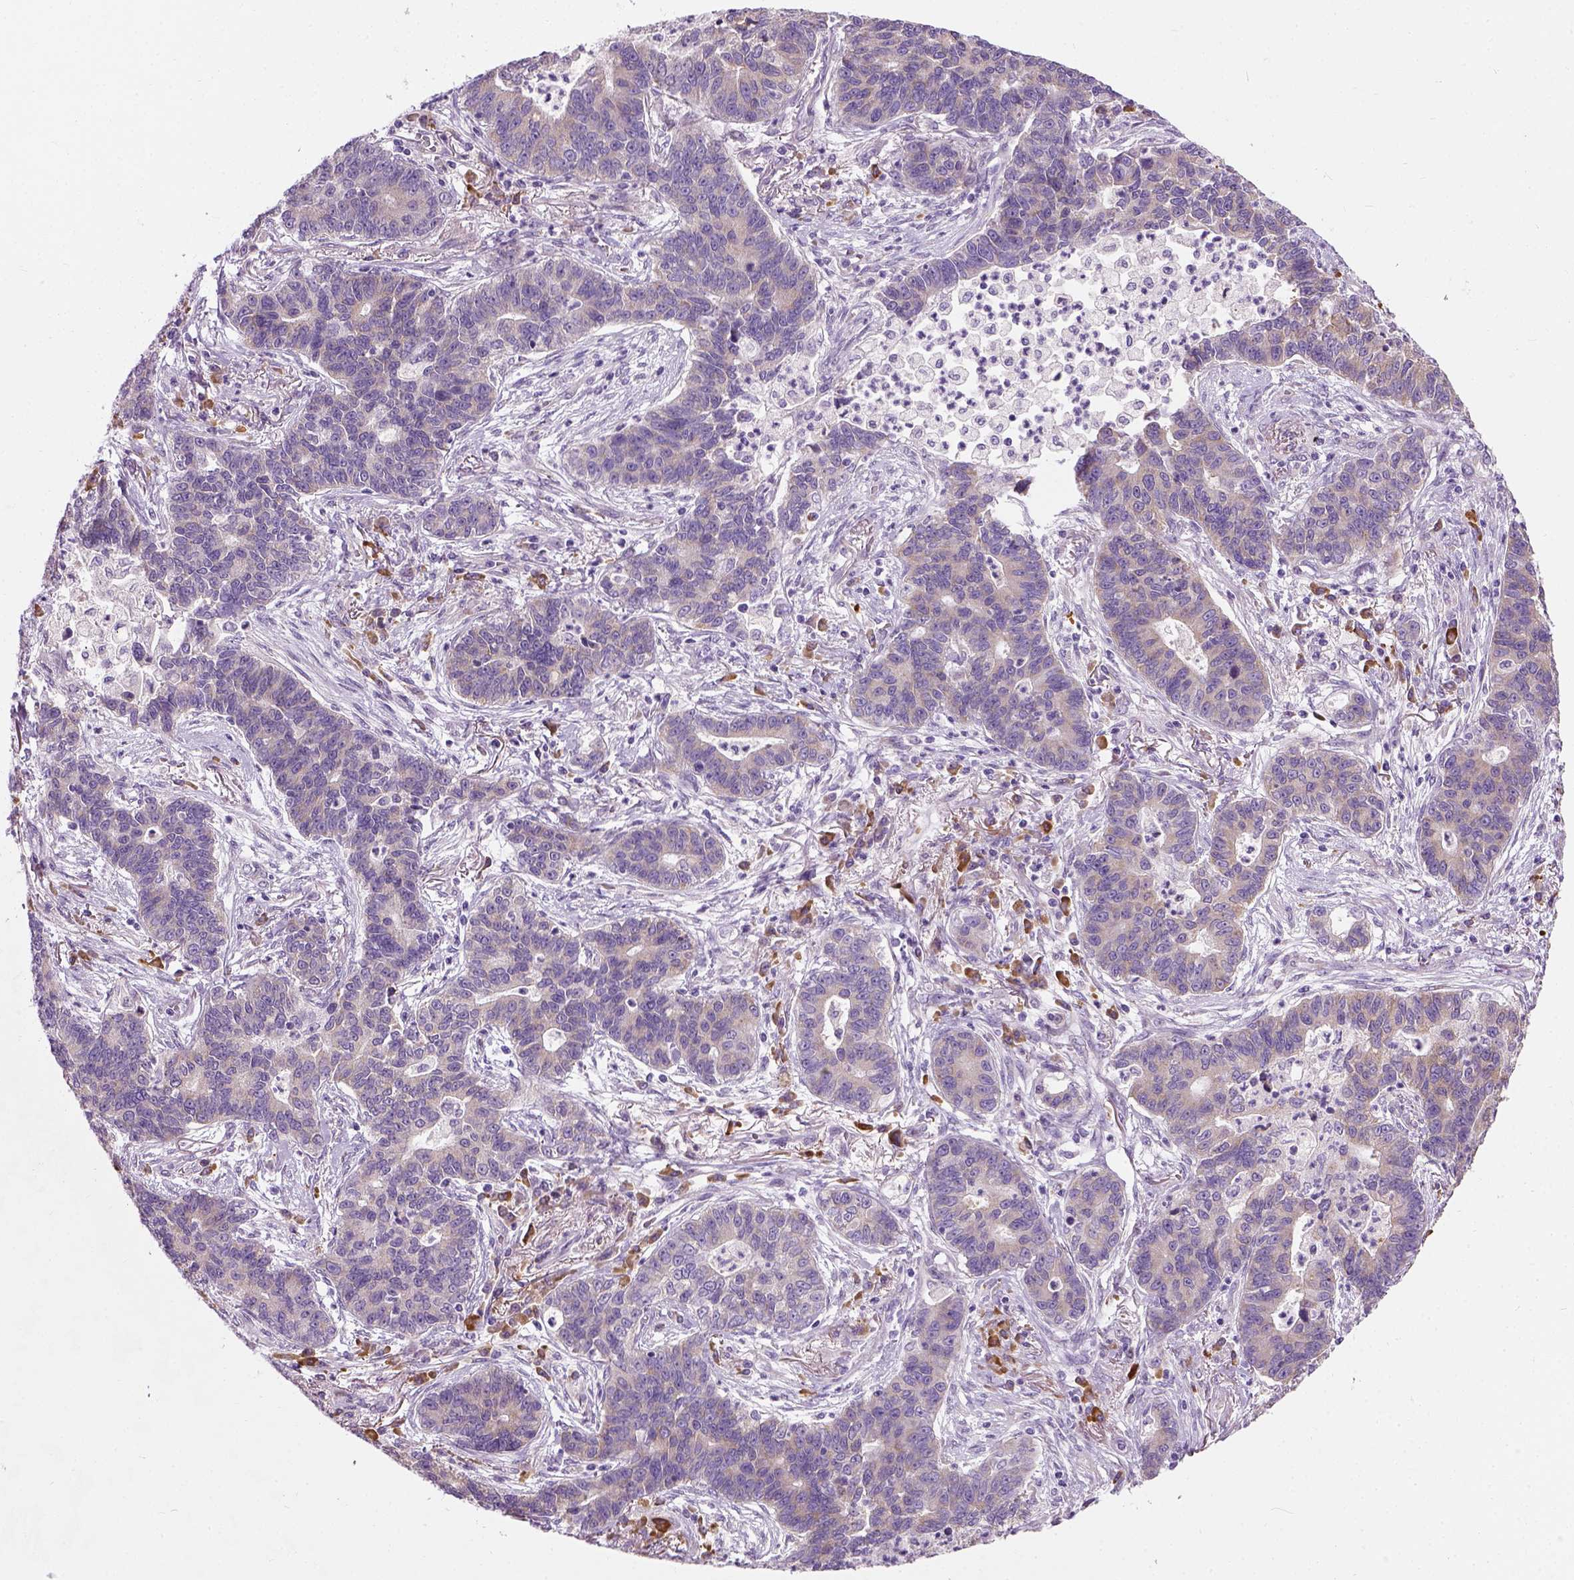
{"staining": {"intensity": "negative", "quantity": "none", "location": "none"}, "tissue": "lung cancer", "cell_type": "Tumor cells", "image_type": "cancer", "snomed": [{"axis": "morphology", "description": "Adenocarcinoma, NOS"}, {"axis": "topography", "description": "Lung"}], "caption": "Immunohistochemistry (IHC) micrograph of neoplastic tissue: human lung cancer (adenocarcinoma) stained with DAB (3,3'-diaminobenzidine) demonstrates no significant protein expression in tumor cells.", "gene": "TRIM72", "patient": {"sex": "female", "age": 57}}